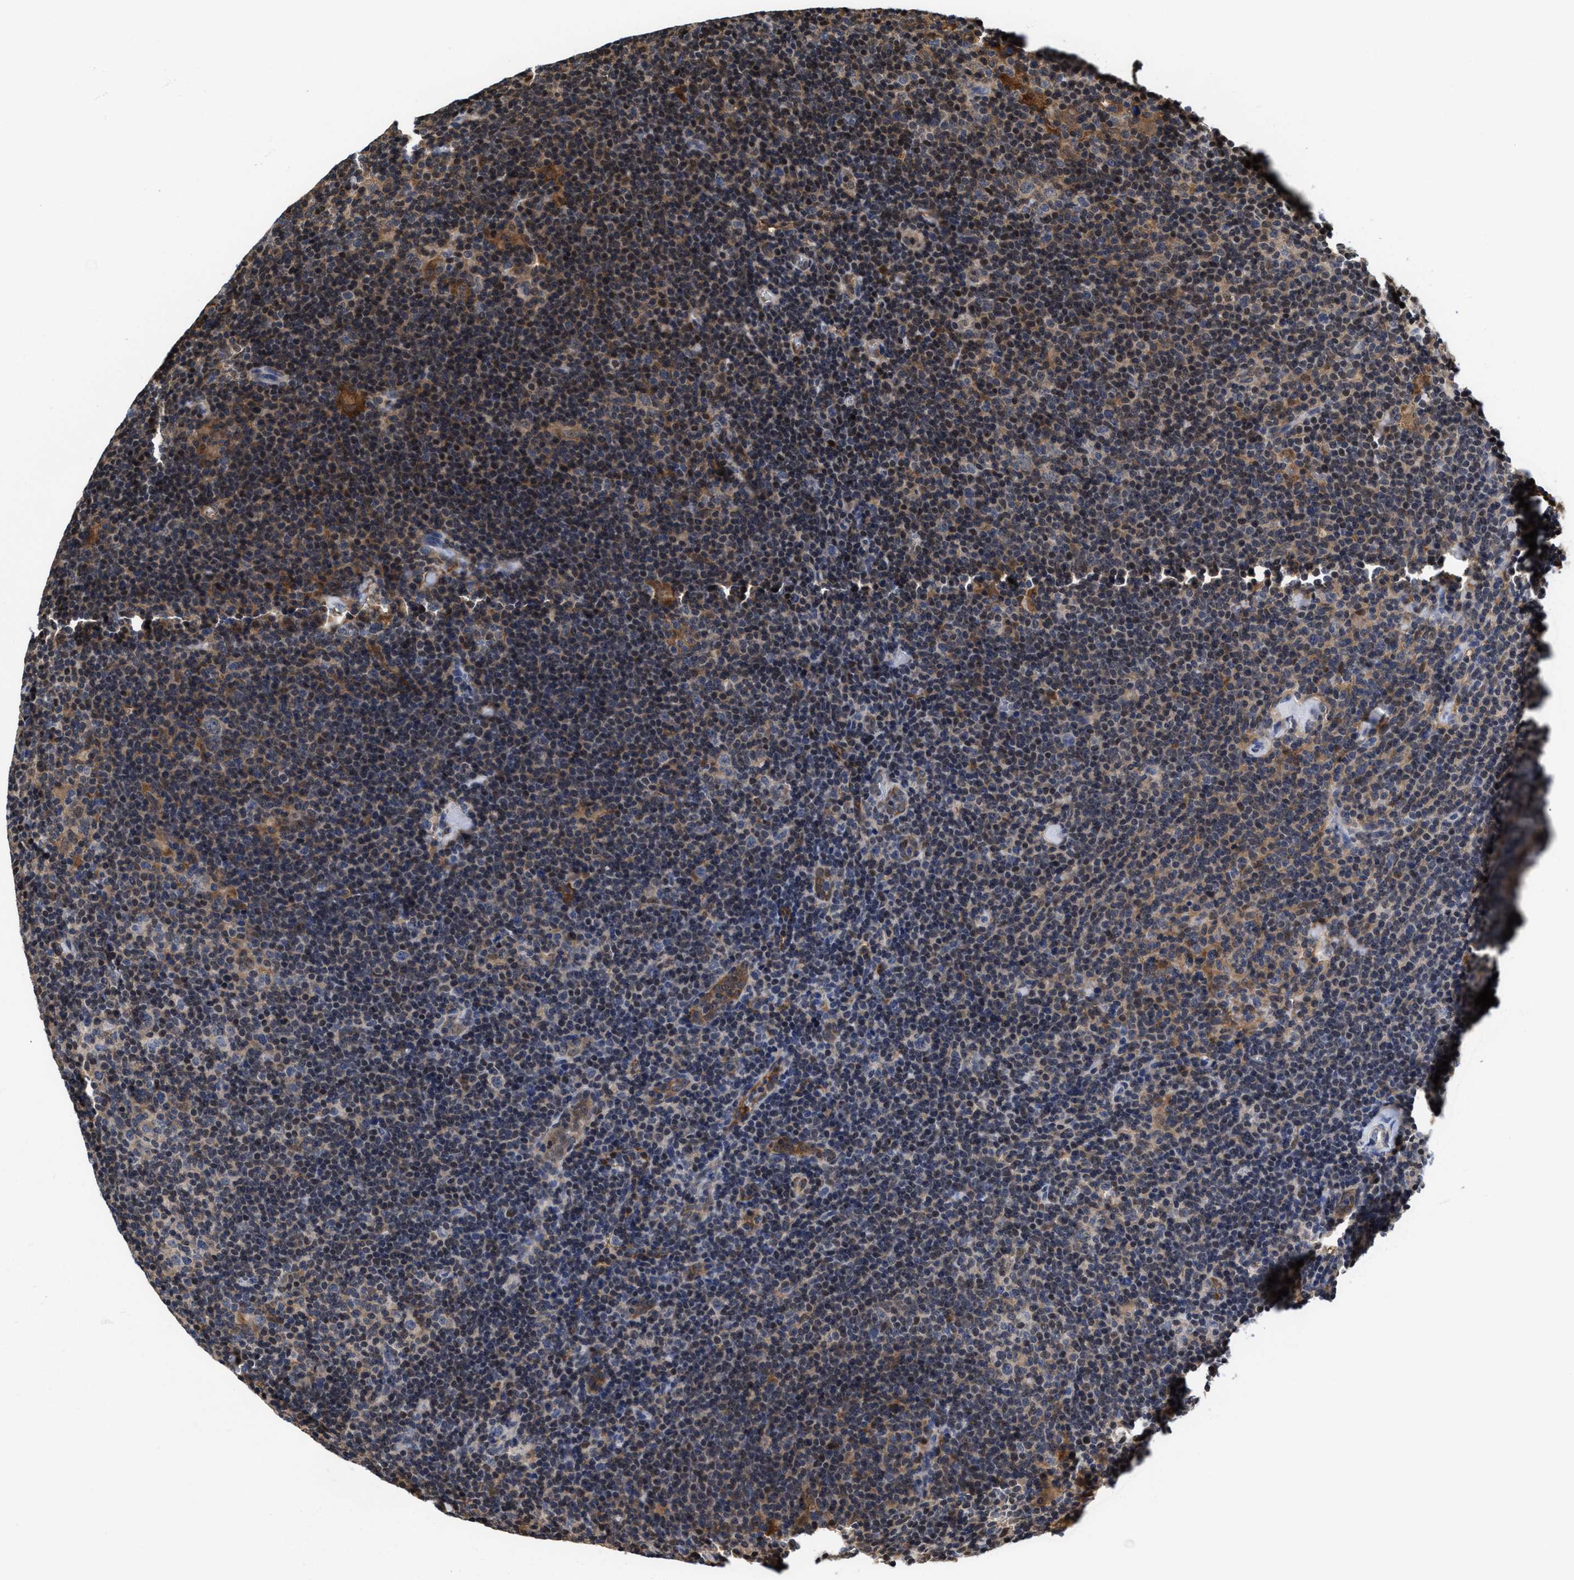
{"staining": {"intensity": "moderate", "quantity": "<25%", "location": "cytoplasmic/membranous,nuclear"}, "tissue": "lymphoma", "cell_type": "Tumor cells", "image_type": "cancer", "snomed": [{"axis": "morphology", "description": "Hodgkin's disease, NOS"}, {"axis": "topography", "description": "Lymph node"}], "caption": "Protein analysis of lymphoma tissue displays moderate cytoplasmic/membranous and nuclear expression in approximately <25% of tumor cells.", "gene": "KIF12", "patient": {"sex": "female", "age": 57}}